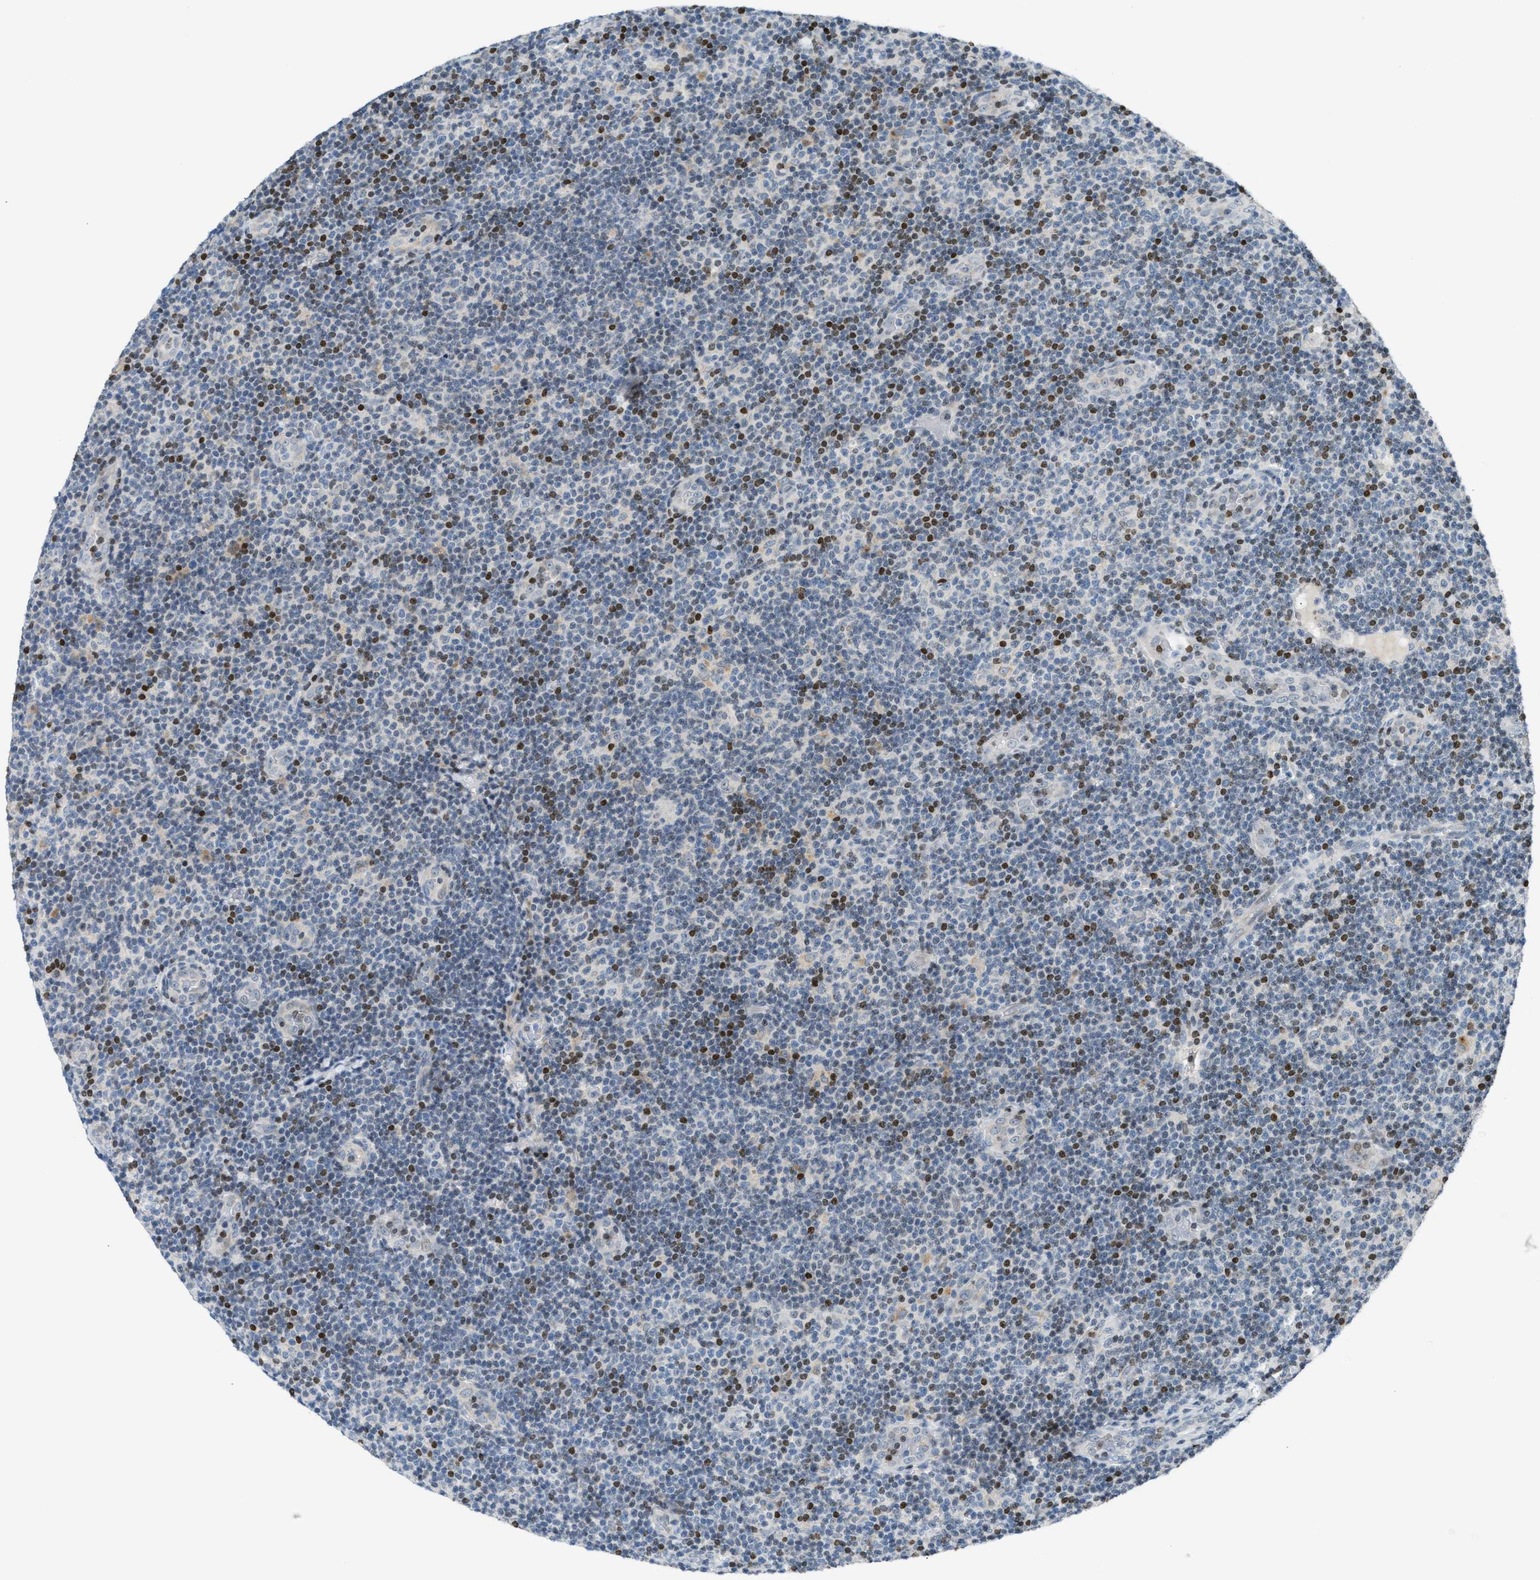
{"staining": {"intensity": "negative", "quantity": "none", "location": "none"}, "tissue": "lymphoma", "cell_type": "Tumor cells", "image_type": "cancer", "snomed": [{"axis": "morphology", "description": "Malignant lymphoma, non-Hodgkin's type, Low grade"}, {"axis": "topography", "description": "Lymph node"}], "caption": "Immunohistochemistry photomicrograph of neoplastic tissue: low-grade malignant lymphoma, non-Hodgkin's type stained with DAB (3,3'-diaminobenzidine) displays no significant protein staining in tumor cells. (DAB (3,3'-diaminobenzidine) immunohistochemistry, high magnification).", "gene": "NPS", "patient": {"sex": "male", "age": 83}}